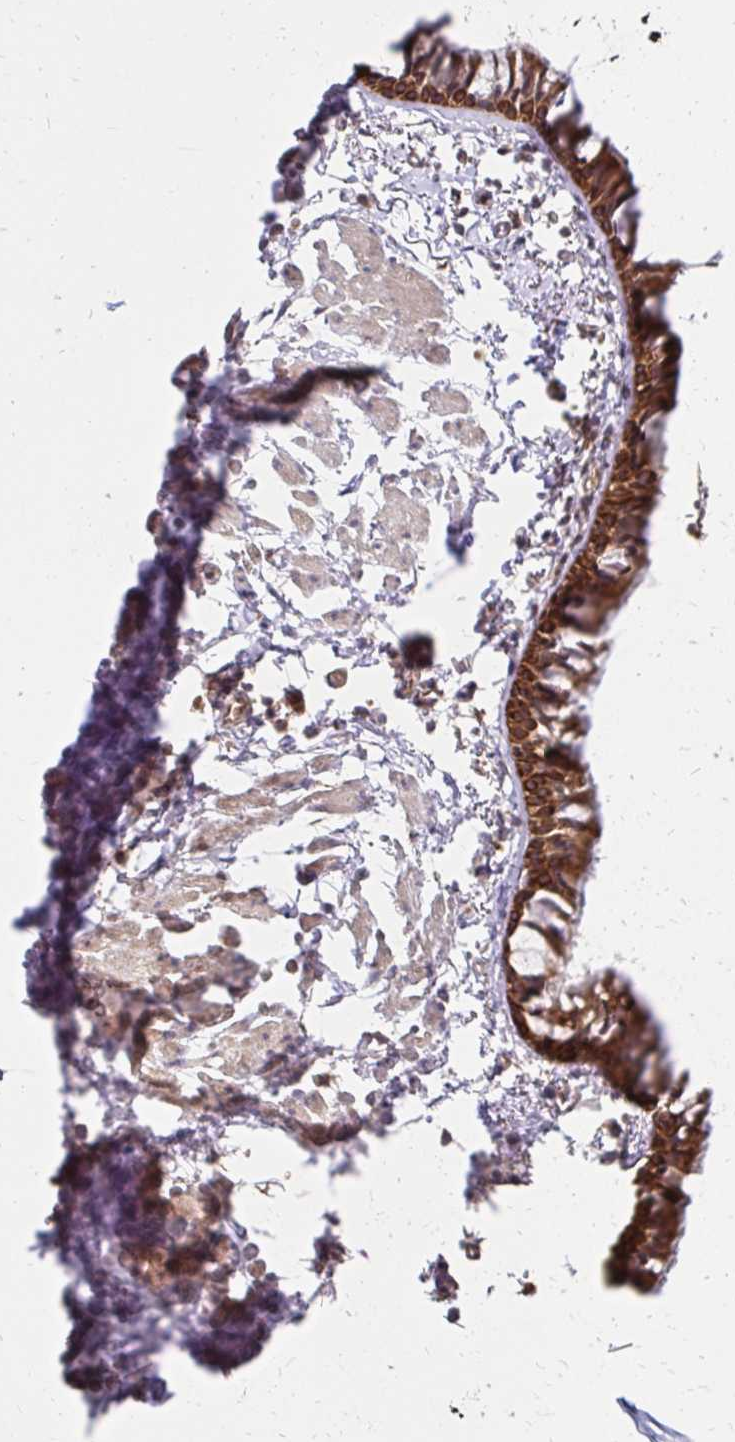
{"staining": {"intensity": "strong", "quantity": ">75%", "location": "cytoplasmic/membranous"}, "tissue": "bronchus", "cell_type": "Respiratory epithelial cells", "image_type": "normal", "snomed": [{"axis": "morphology", "description": "Normal tissue, NOS"}, {"axis": "topography", "description": "Cartilage tissue"}, {"axis": "topography", "description": "Bronchus"}, {"axis": "topography", "description": "Peripheral nerve tissue"}], "caption": "IHC of unremarkable human bronchus reveals high levels of strong cytoplasmic/membranous staining in approximately >75% of respiratory epithelial cells.", "gene": "ZW10", "patient": {"sex": "female", "age": 59}}